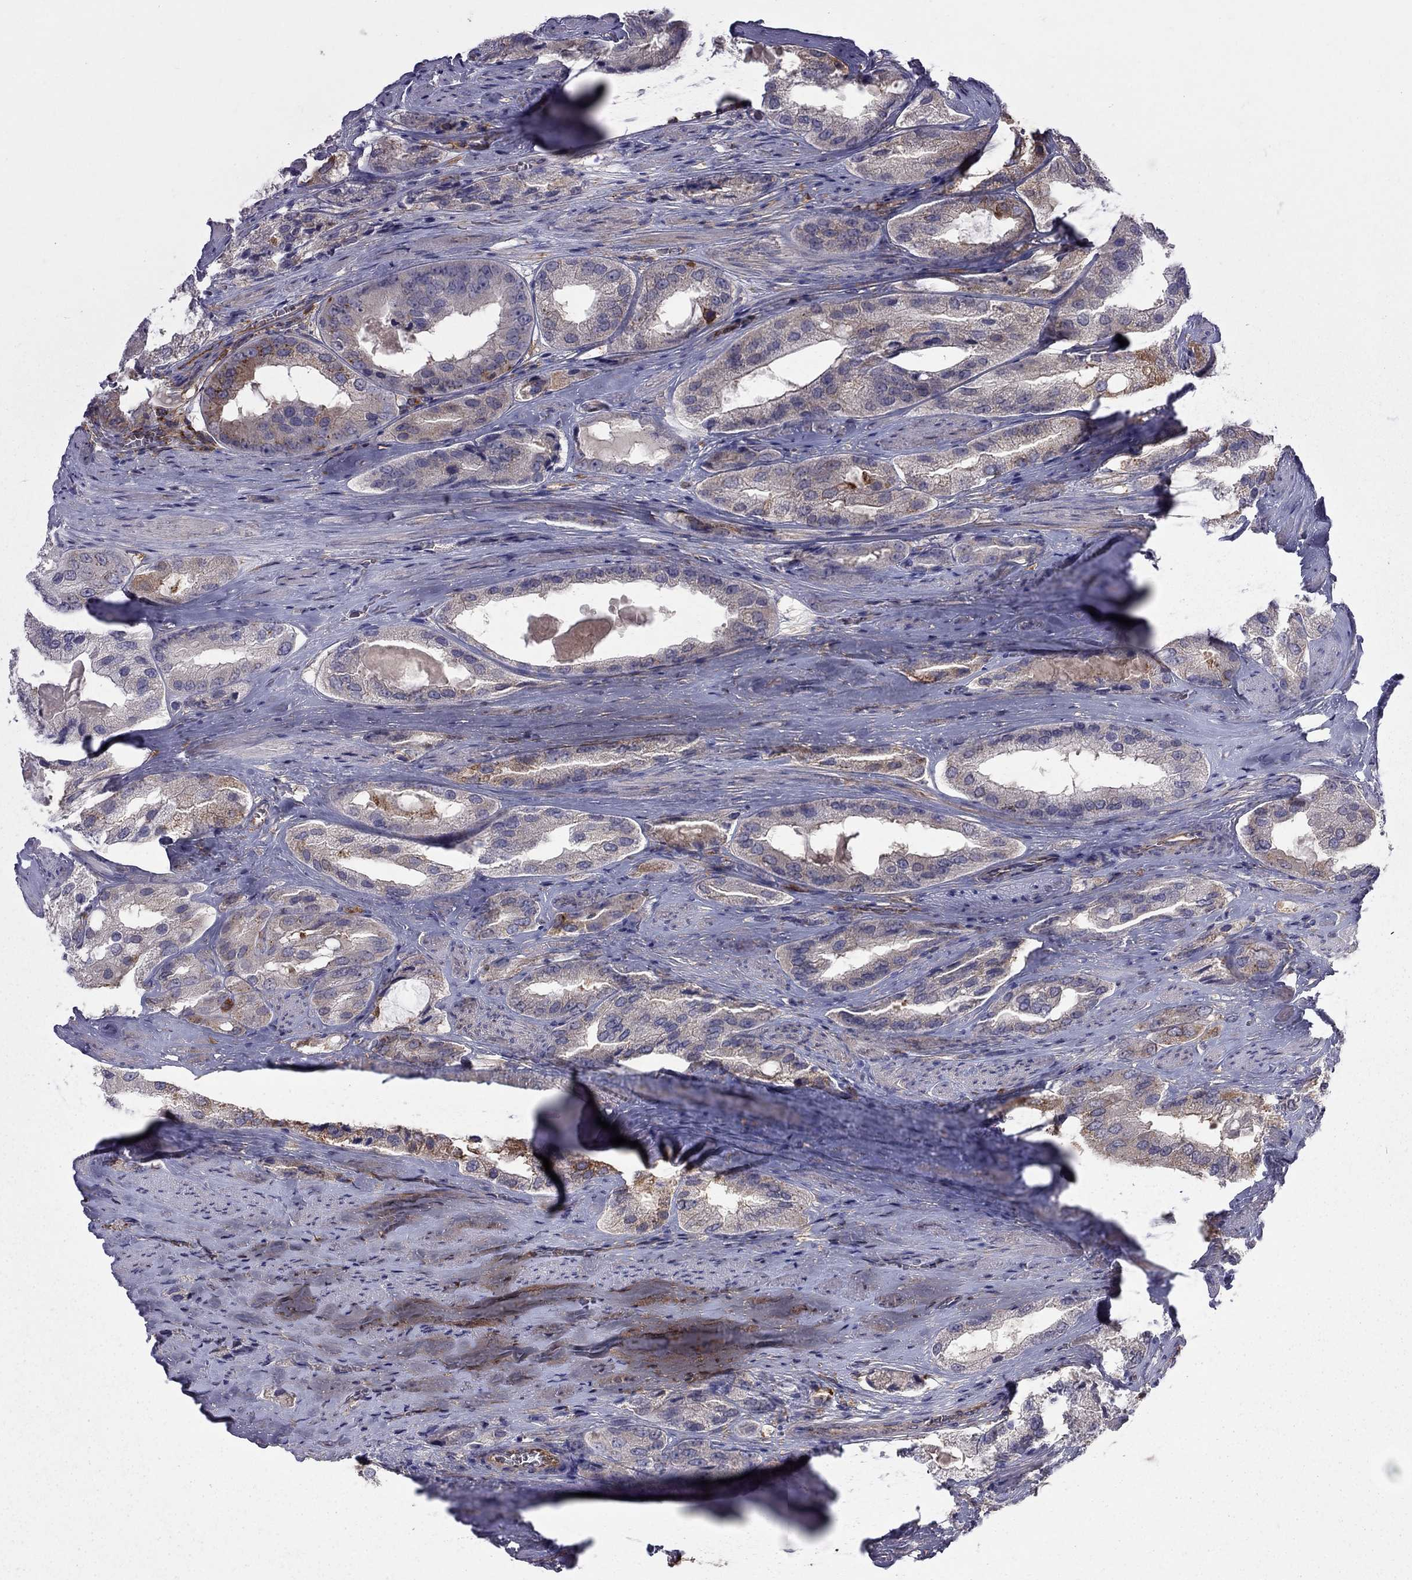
{"staining": {"intensity": "moderate", "quantity": "<25%", "location": "cytoplasmic/membranous"}, "tissue": "prostate cancer", "cell_type": "Tumor cells", "image_type": "cancer", "snomed": [{"axis": "morphology", "description": "Adenocarcinoma, Low grade"}, {"axis": "topography", "description": "Prostate"}], "caption": "Immunohistochemistry (IHC) image of neoplastic tissue: prostate cancer stained using immunohistochemistry (IHC) reveals low levels of moderate protein expression localized specifically in the cytoplasmic/membranous of tumor cells, appearing as a cytoplasmic/membranous brown color.", "gene": "EIF4E3", "patient": {"sex": "male", "age": 69}}